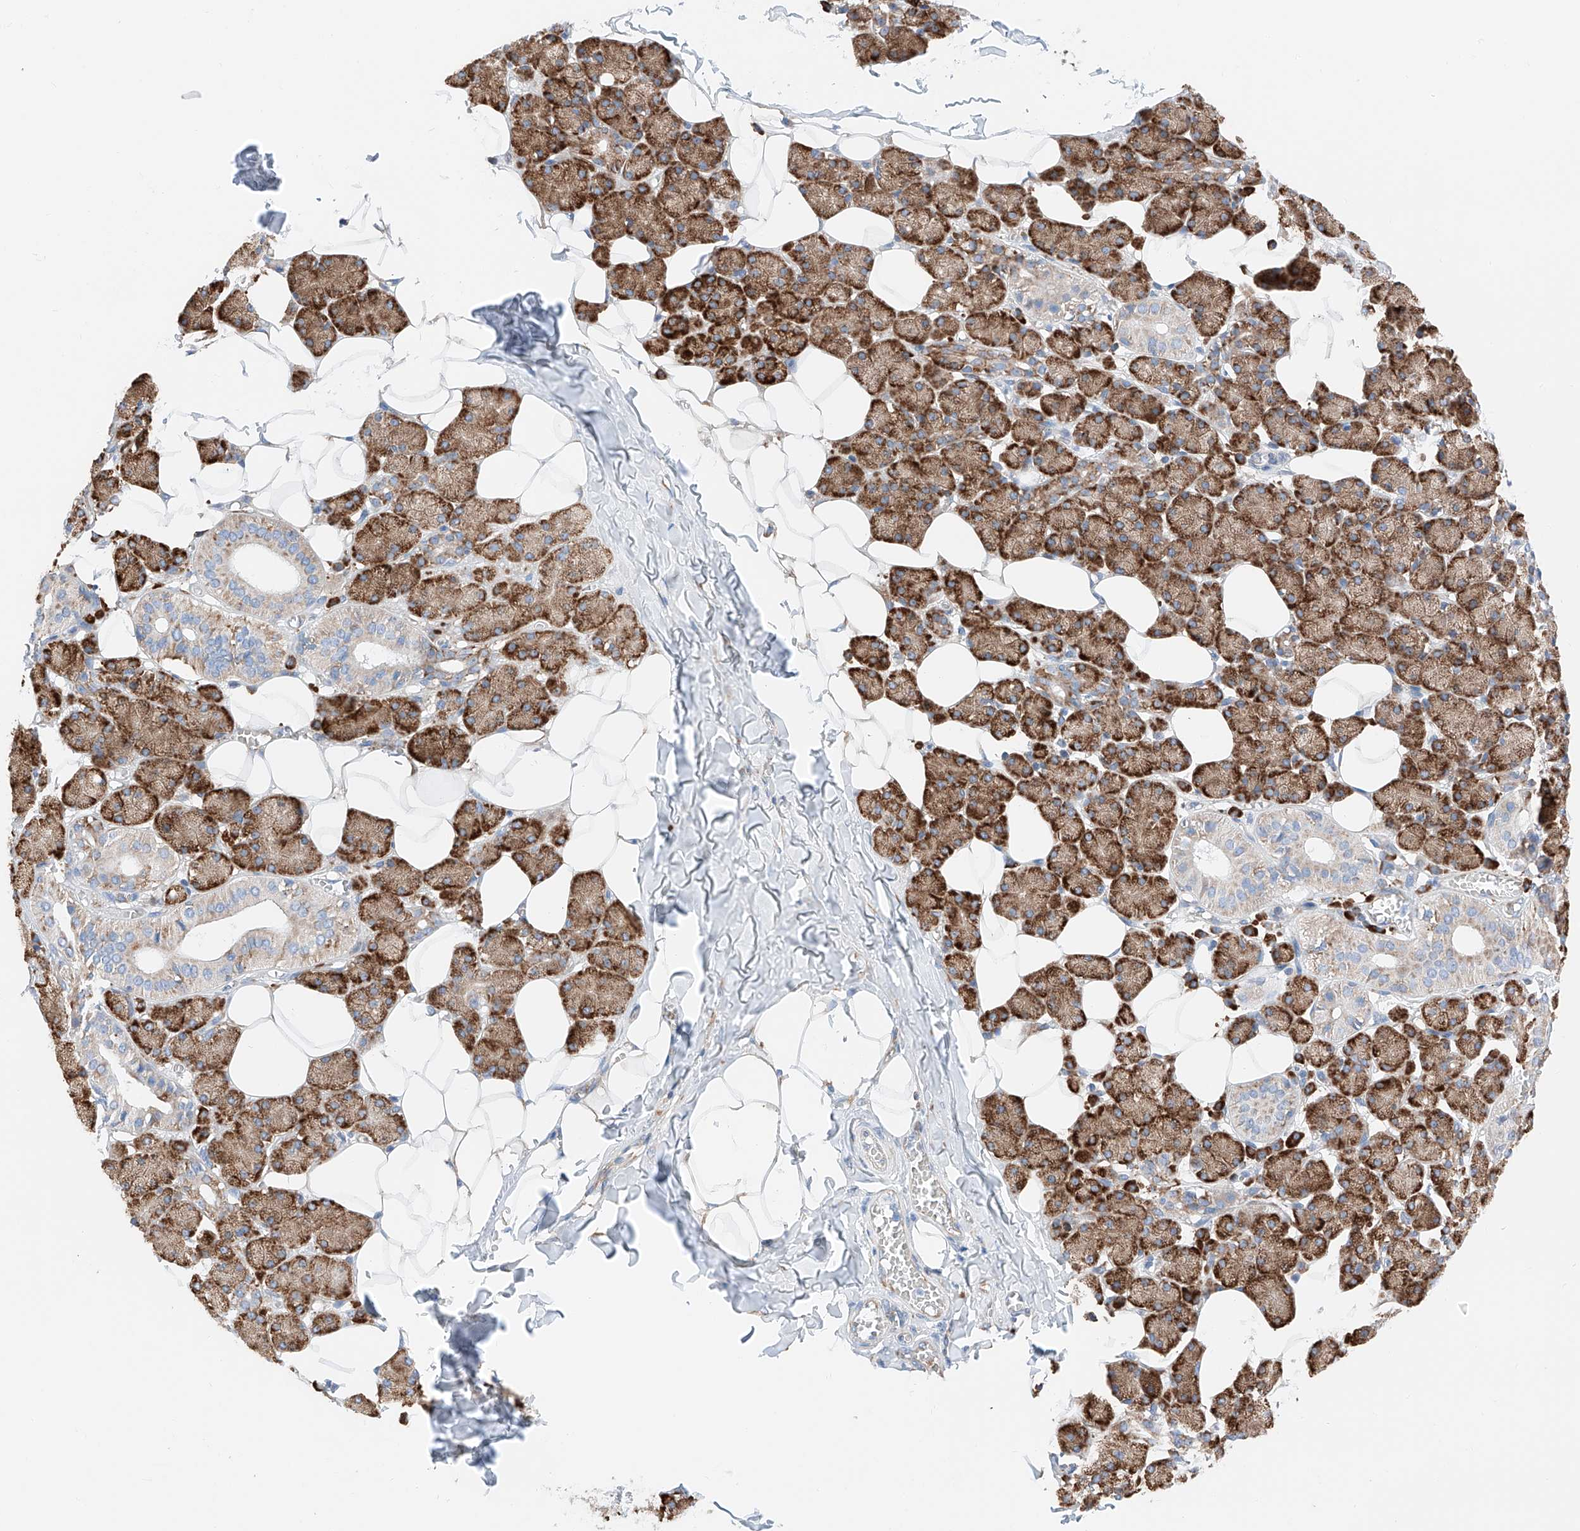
{"staining": {"intensity": "strong", "quantity": ">75%", "location": "cytoplasmic/membranous"}, "tissue": "salivary gland", "cell_type": "Glandular cells", "image_type": "normal", "snomed": [{"axis": "morphology", "description": "Normal tissue, NOS"}, {"axis": "topography", "description": "Salivary gland"}], "caption": "The micrograph demonstrates a brown stain indicating the presence of a protein in the cytoplasmic/membranous of glandular cells in salivary gland.", "gene": "CRELD1", "patient": {"sex": "female", "age": 33}}